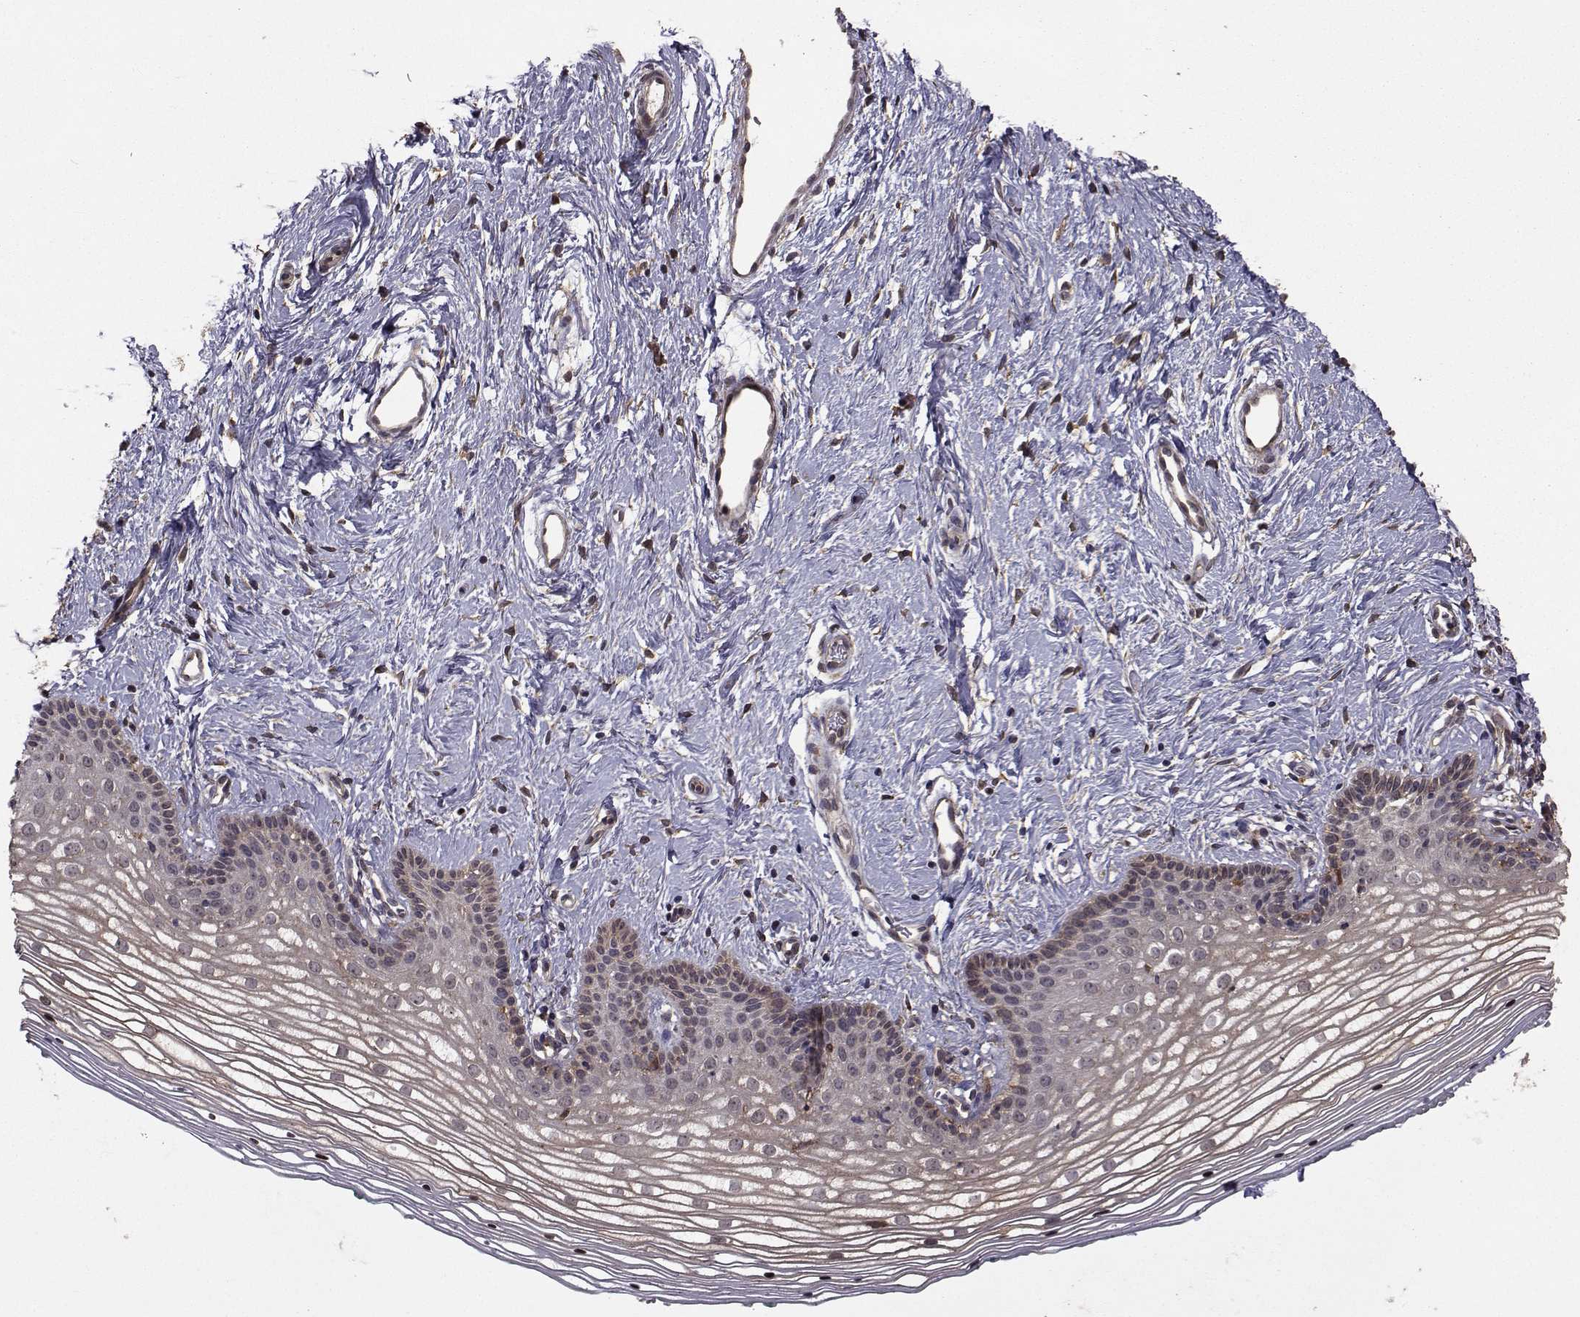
{"staining": {"intensity": "negative", "quantity": "none", "location": "none"}, "tissue": "vagina", "cell_type": "Squamous epithelial cells", "image_type": "normal", "snomed": [{"axis": "morphology", "description": "Normal tissue, NOS"}, {"axis": "topography", "description": "Vagina"}], "caption": "Immunohistochemical staining of unremarkable vagina shows no significant staining in squamous epithelial cells.", "gene": "TRIP10", "patient": {"sex": "female", "age": 36}}